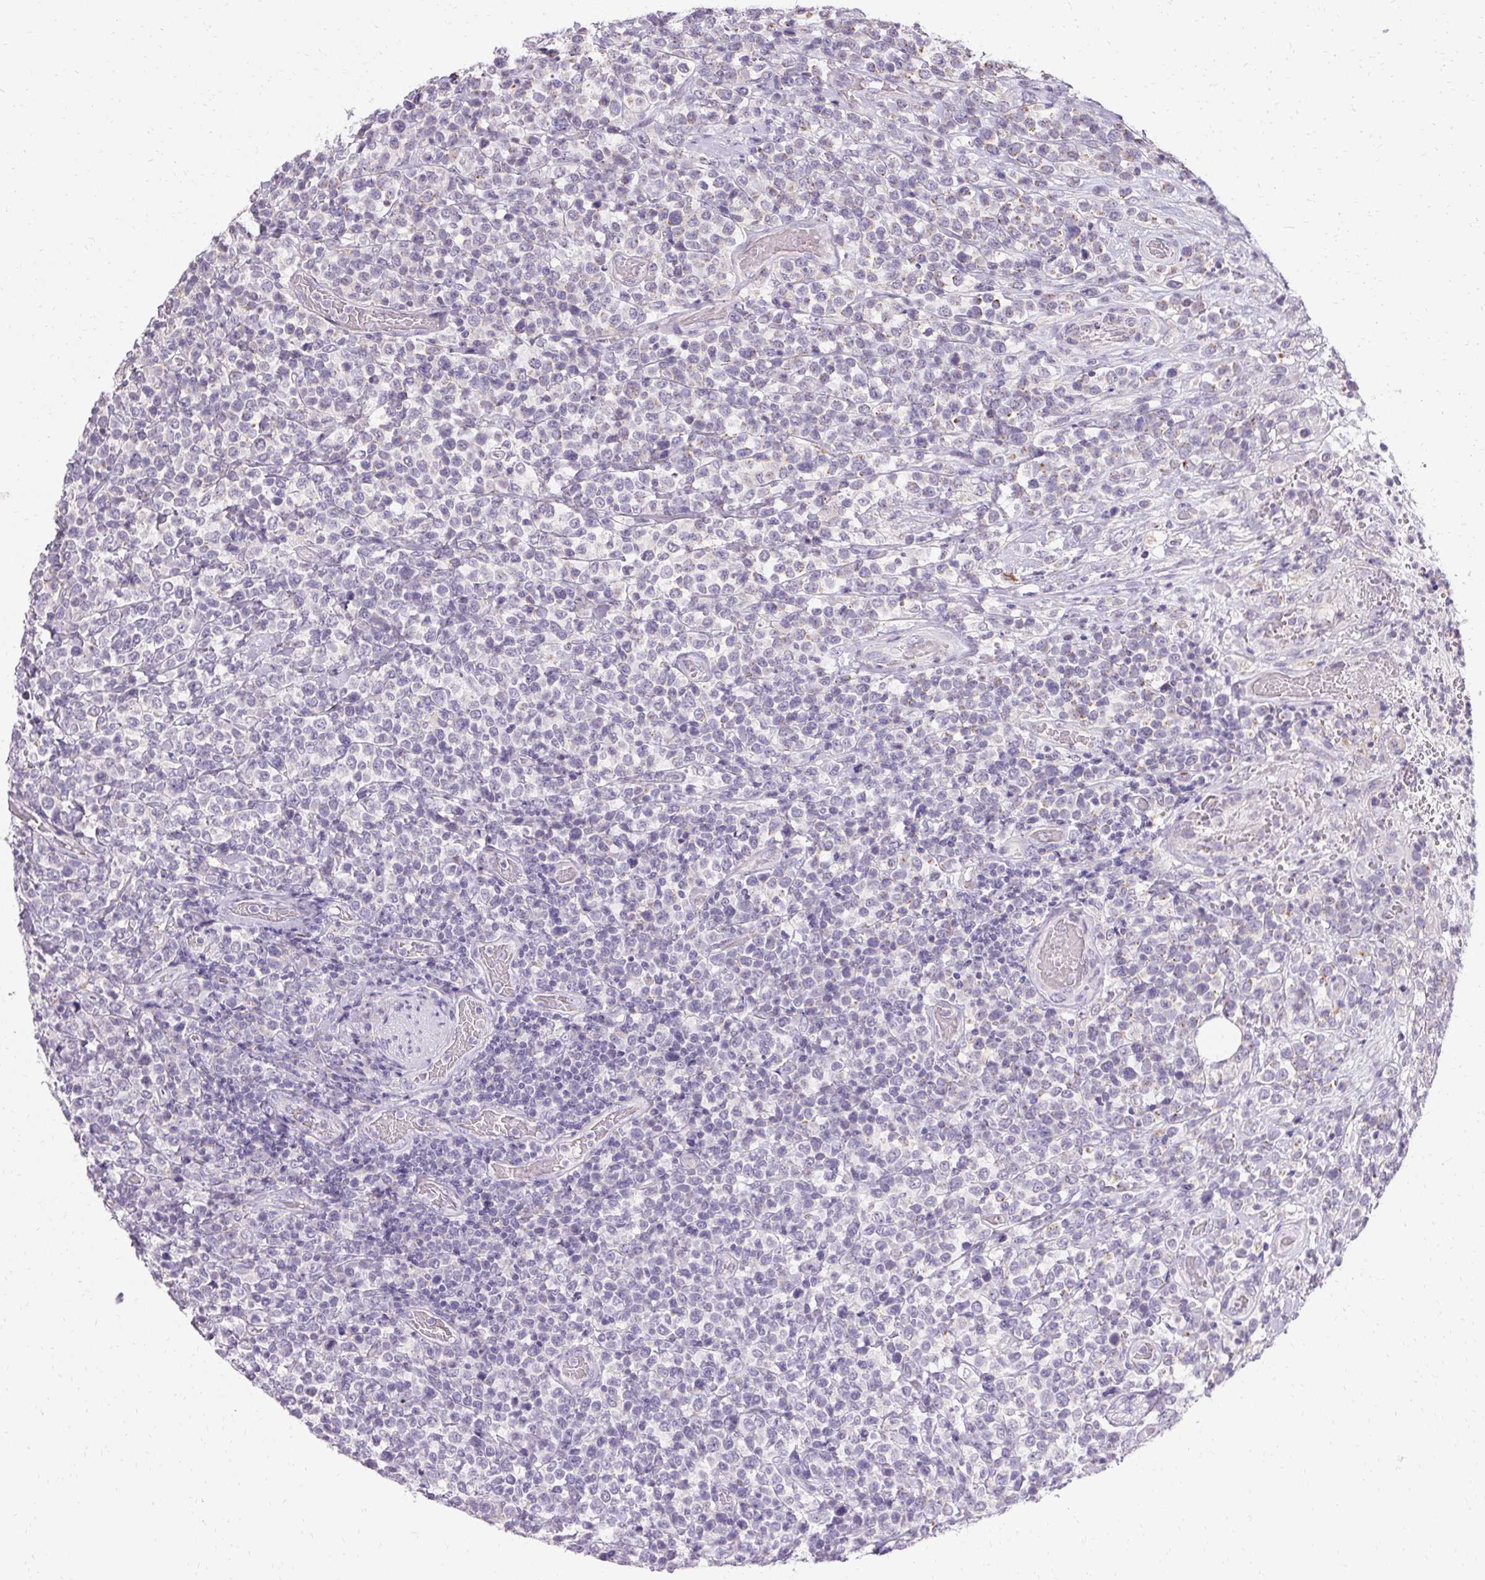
{"staining": {"intensity": "weak", "quantity": "<25%", "location": "cytoplasmic/membranous"}, "tissue": "lymphoma", "cell_type": "Tumor cells", "image_type": "cancer", "snomed": [{"axis": "morphology", "description": "Malignant lymphoma, non-Hodgkin's type, High grade"}, {"axis": "topography", "description": "Soft tissue"}], "caption": "A micrograph of human high-grade malignant lymphoma, non-Hodgkin's type is negative for staining in tumor cells.", "gene": "HSD17B3", "patient": {"sex": "female", "age": 56}}